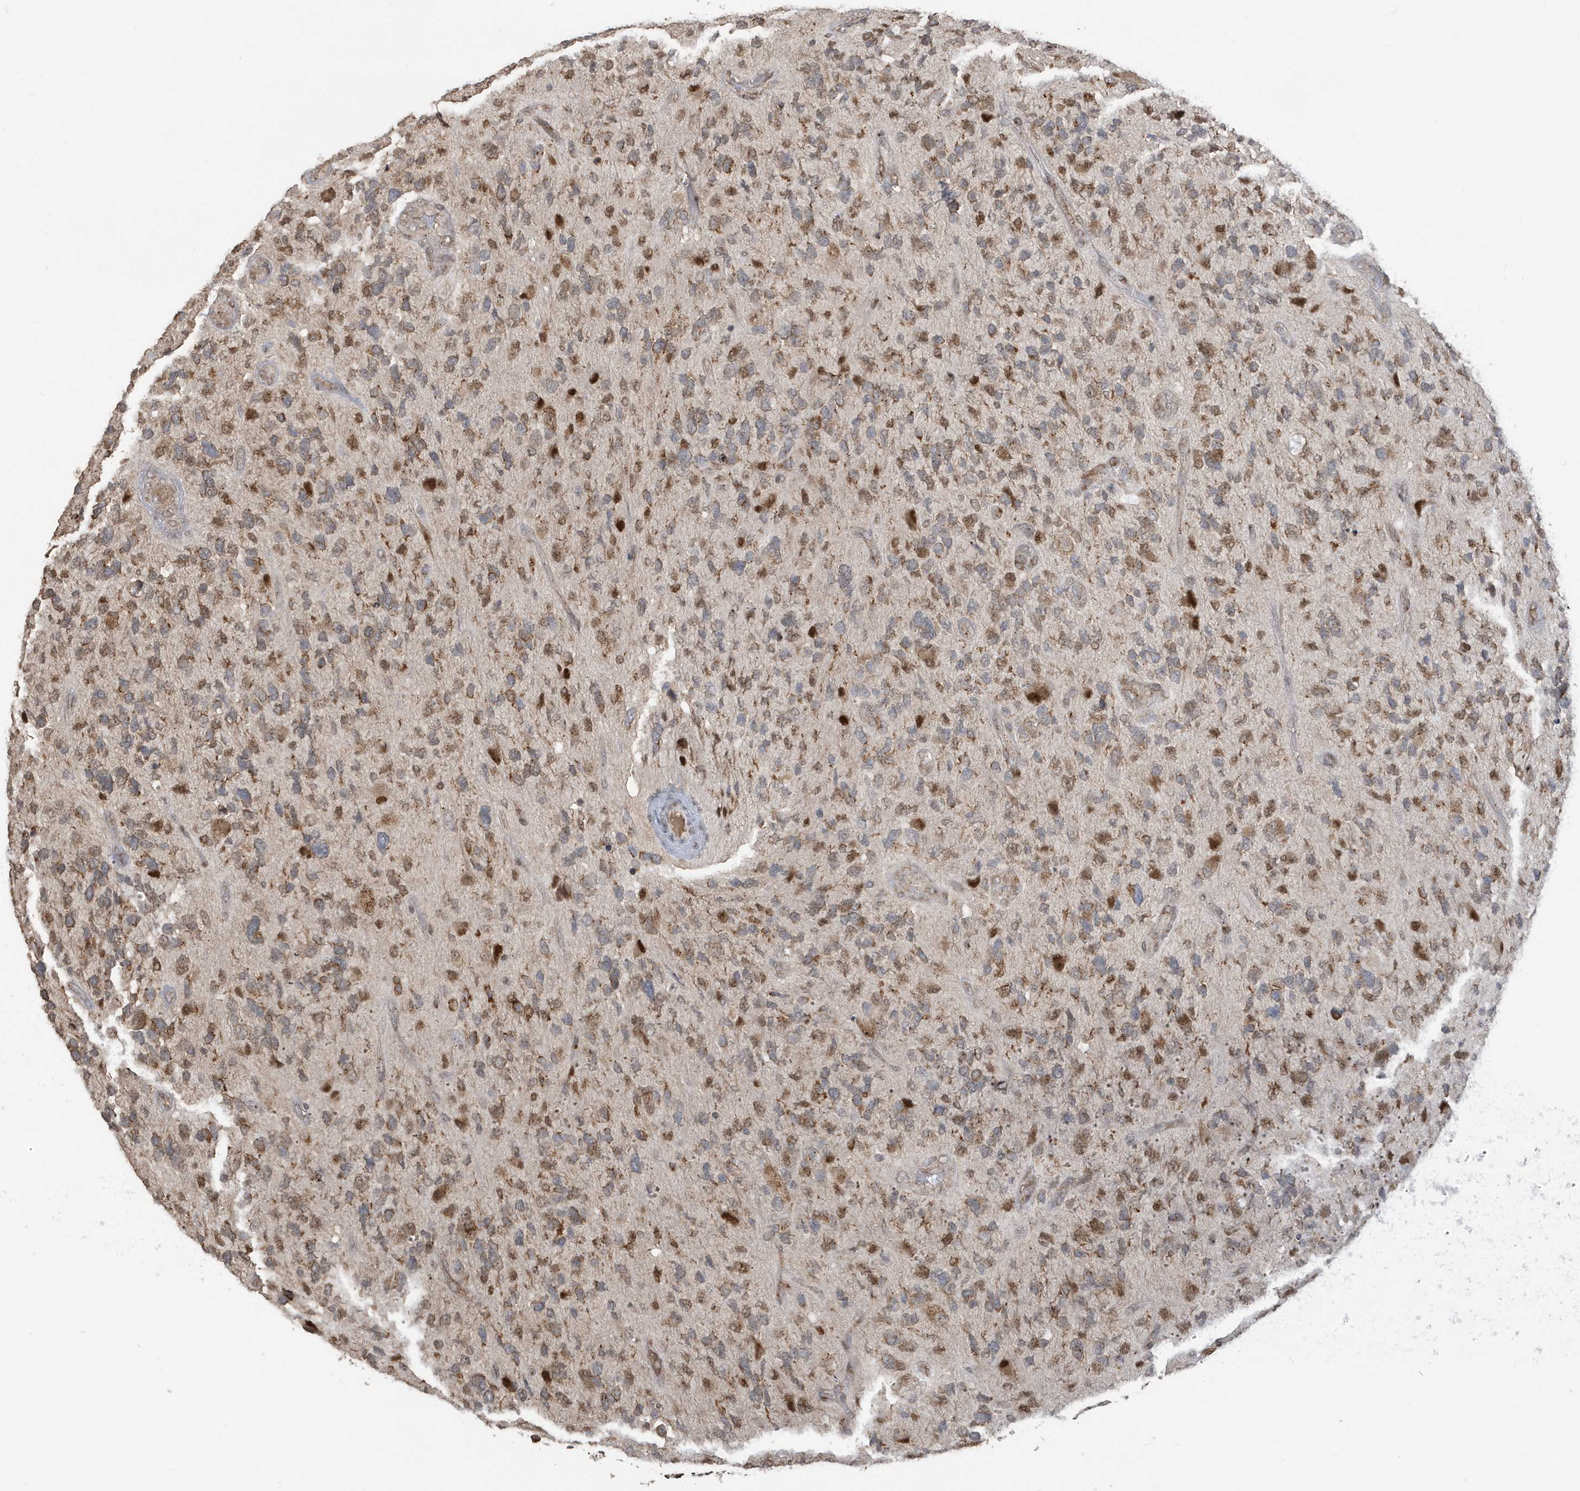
{"staining": {"intensity": "moderate", "quantity": "<25%", "location": "cytoplasmic/membranous"}, "tissue": "glioma", "cell_type": "Tumor cells", "image_type": "cancer", "snomed": [{"axis": "morphology", "description": "Glioma, malignant, High grade"}, {"axis": "topography", "description": "Brain"}], "caption": "Tumor cells display low levels of moderate cytoplasmic/membranous expression in approximately <25% of cells in malignant high-grade glioma.", "gene": "RER1", "patient": {"sex": "female", "age": 58}}